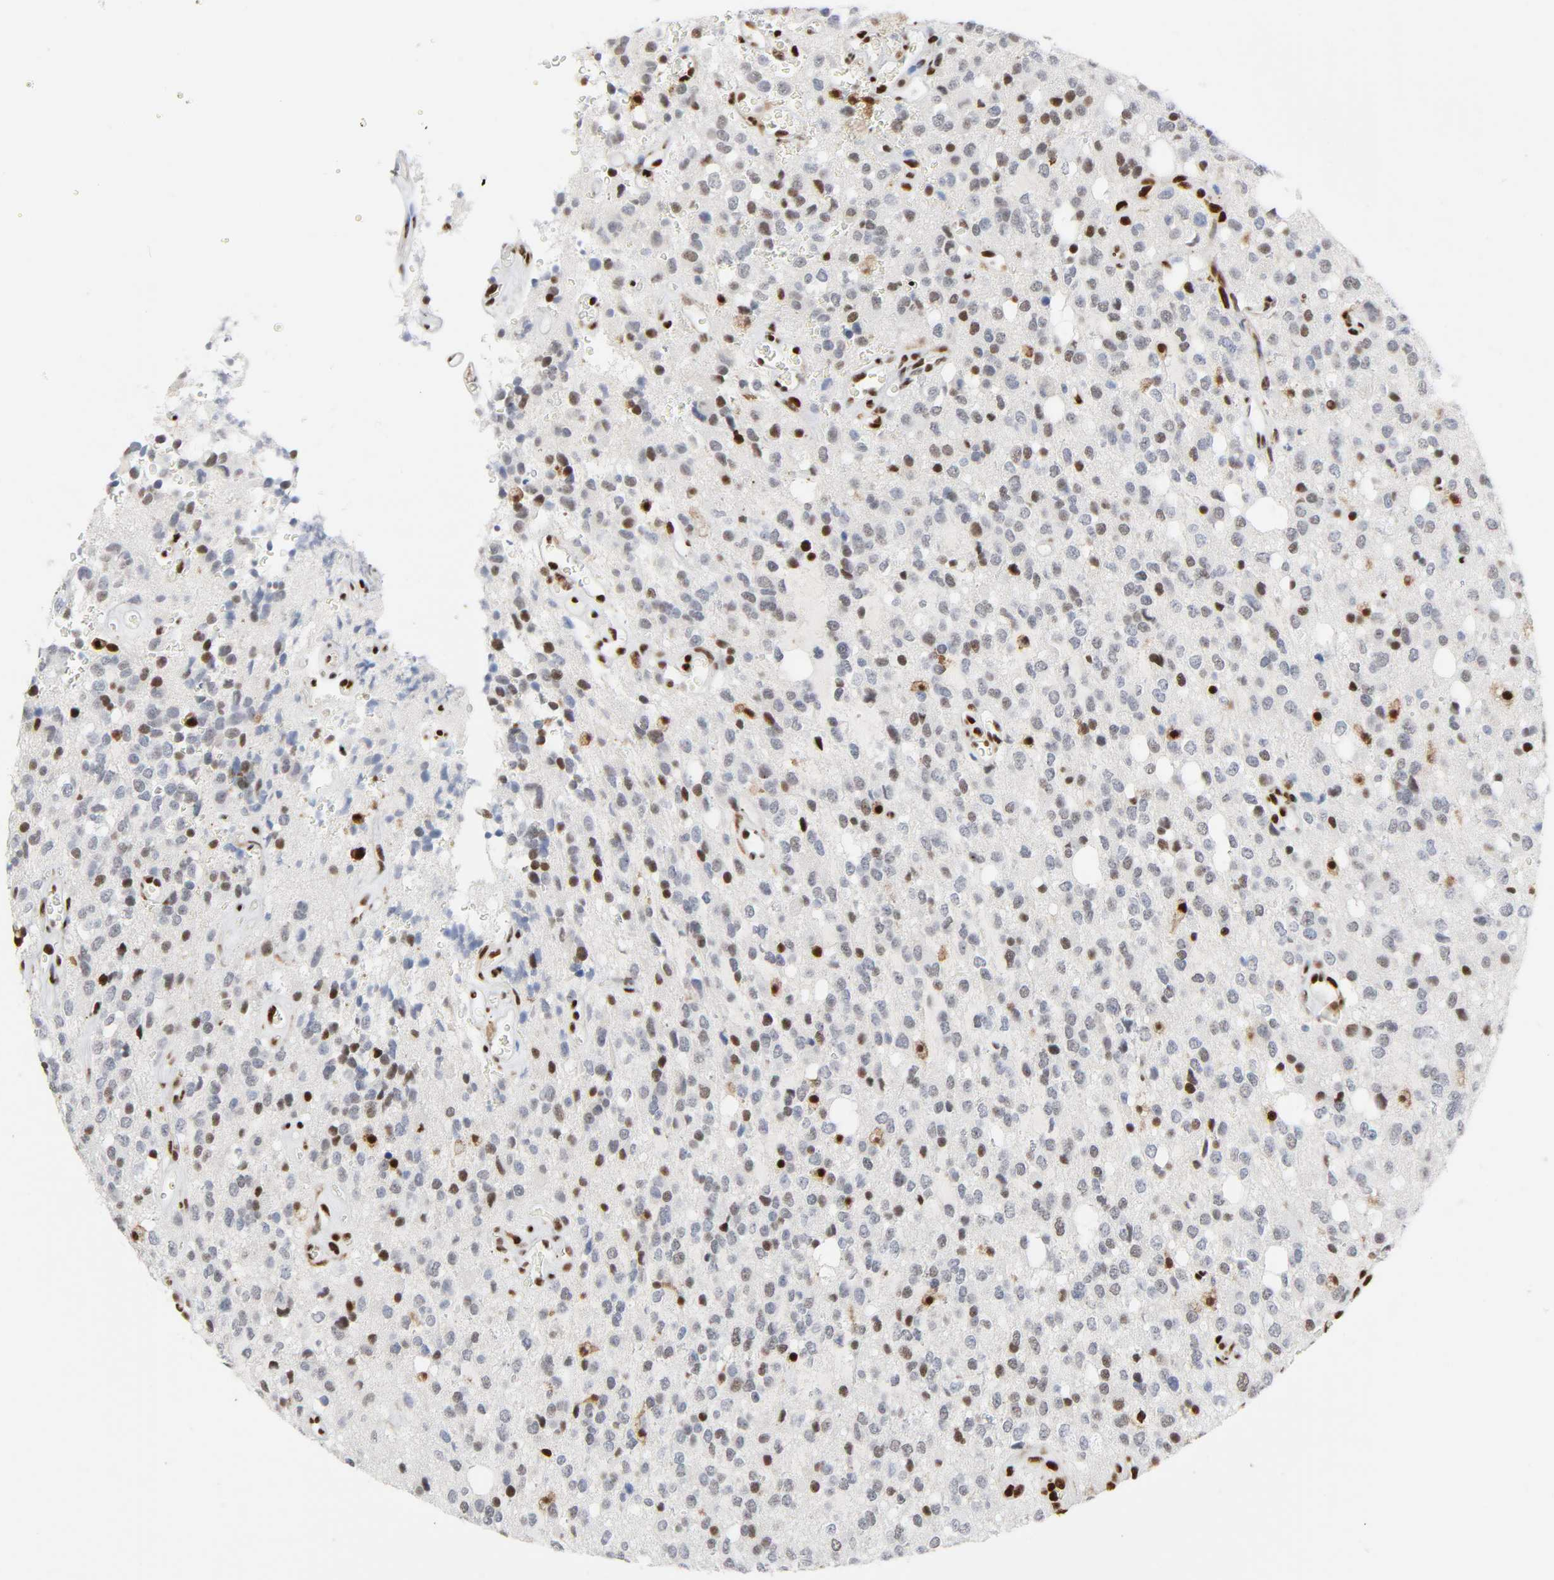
{"staining": {"intensity": "moderate", "quantity": "25%-75%", "location": "nuclear"}, "tissue": "glioma", "cell_type": "Tumor cells", "image_type": "cancer", "snomed": [{"axis": "morphology", "description": "Glioma, malignant, High grade"}, {"axis": "topography", "description": "Brain"}], "caption": "This micrograph reveals IHC staining of glioma, with medium moderate nuclear positivity in about 25%-75% of tumor cells.", "gene": "WAS", "patient": {"sex": "male", "age": 47}}